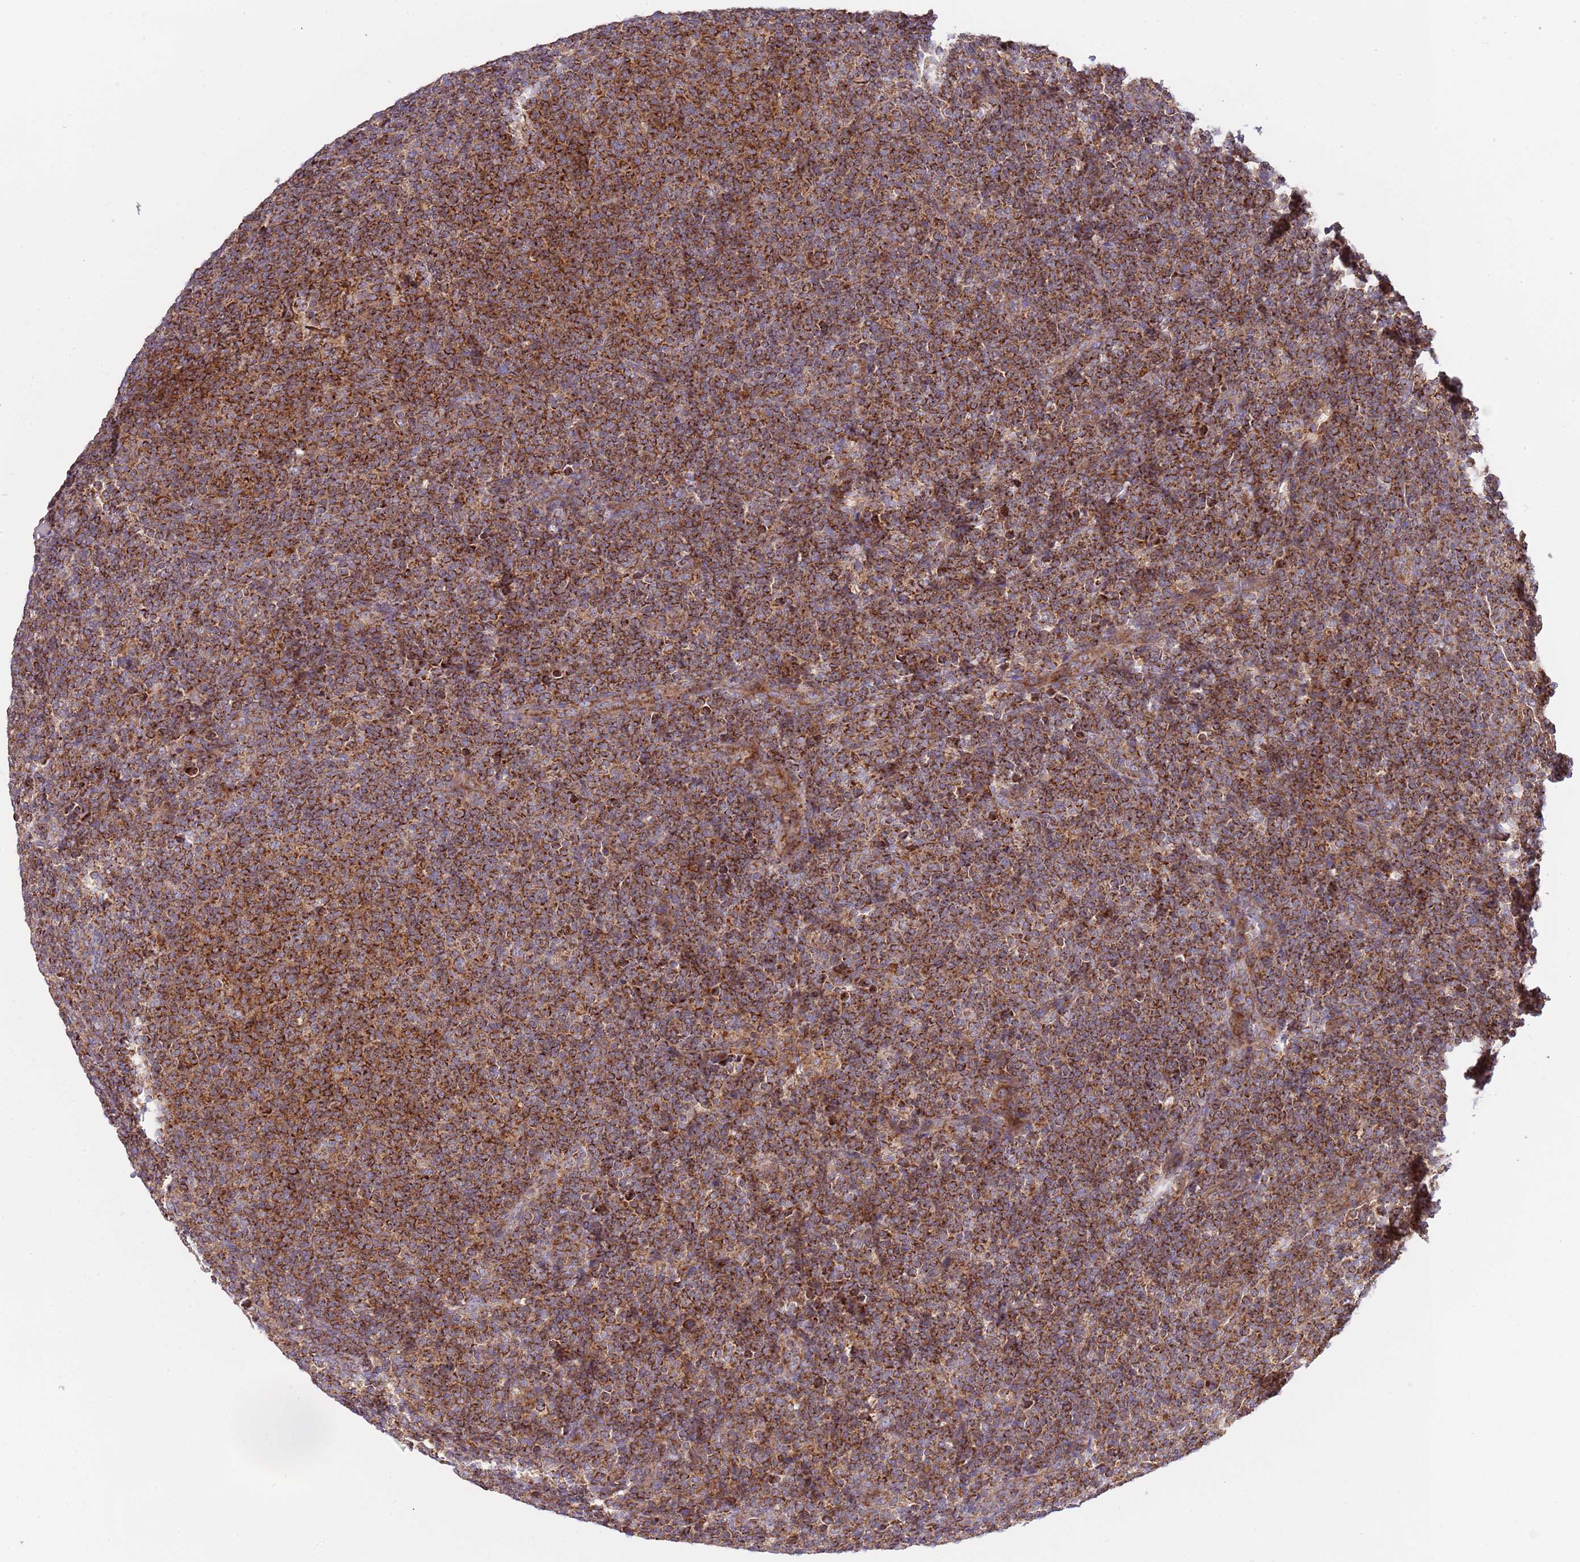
{"staining": {"intensity": "moderate", "quantity": ">75%", "location": "cytoplasmic/membranous"}, "tissue": "lymphoma", "cell_type": "Tumor cells", "image_type": "cancer", "snomed": [{"axis": "morphology", "description": "Malignant lymphoma, non-Hodgkin's type, Low grade"}, {"axis": "topography", "description": "Lymph node"}], "caption": "This micrograph displays malignant lymphoma, non-Hodgkin's type (low-grade) stained with IHC to label a protein in brown. The cytoplasmic/membranous of tumor cells show moderate positivity for the protein. Nuclei are counter-stained blue.", "gene": "IRS4", "patient": {"sex": "male", "age": 66}}